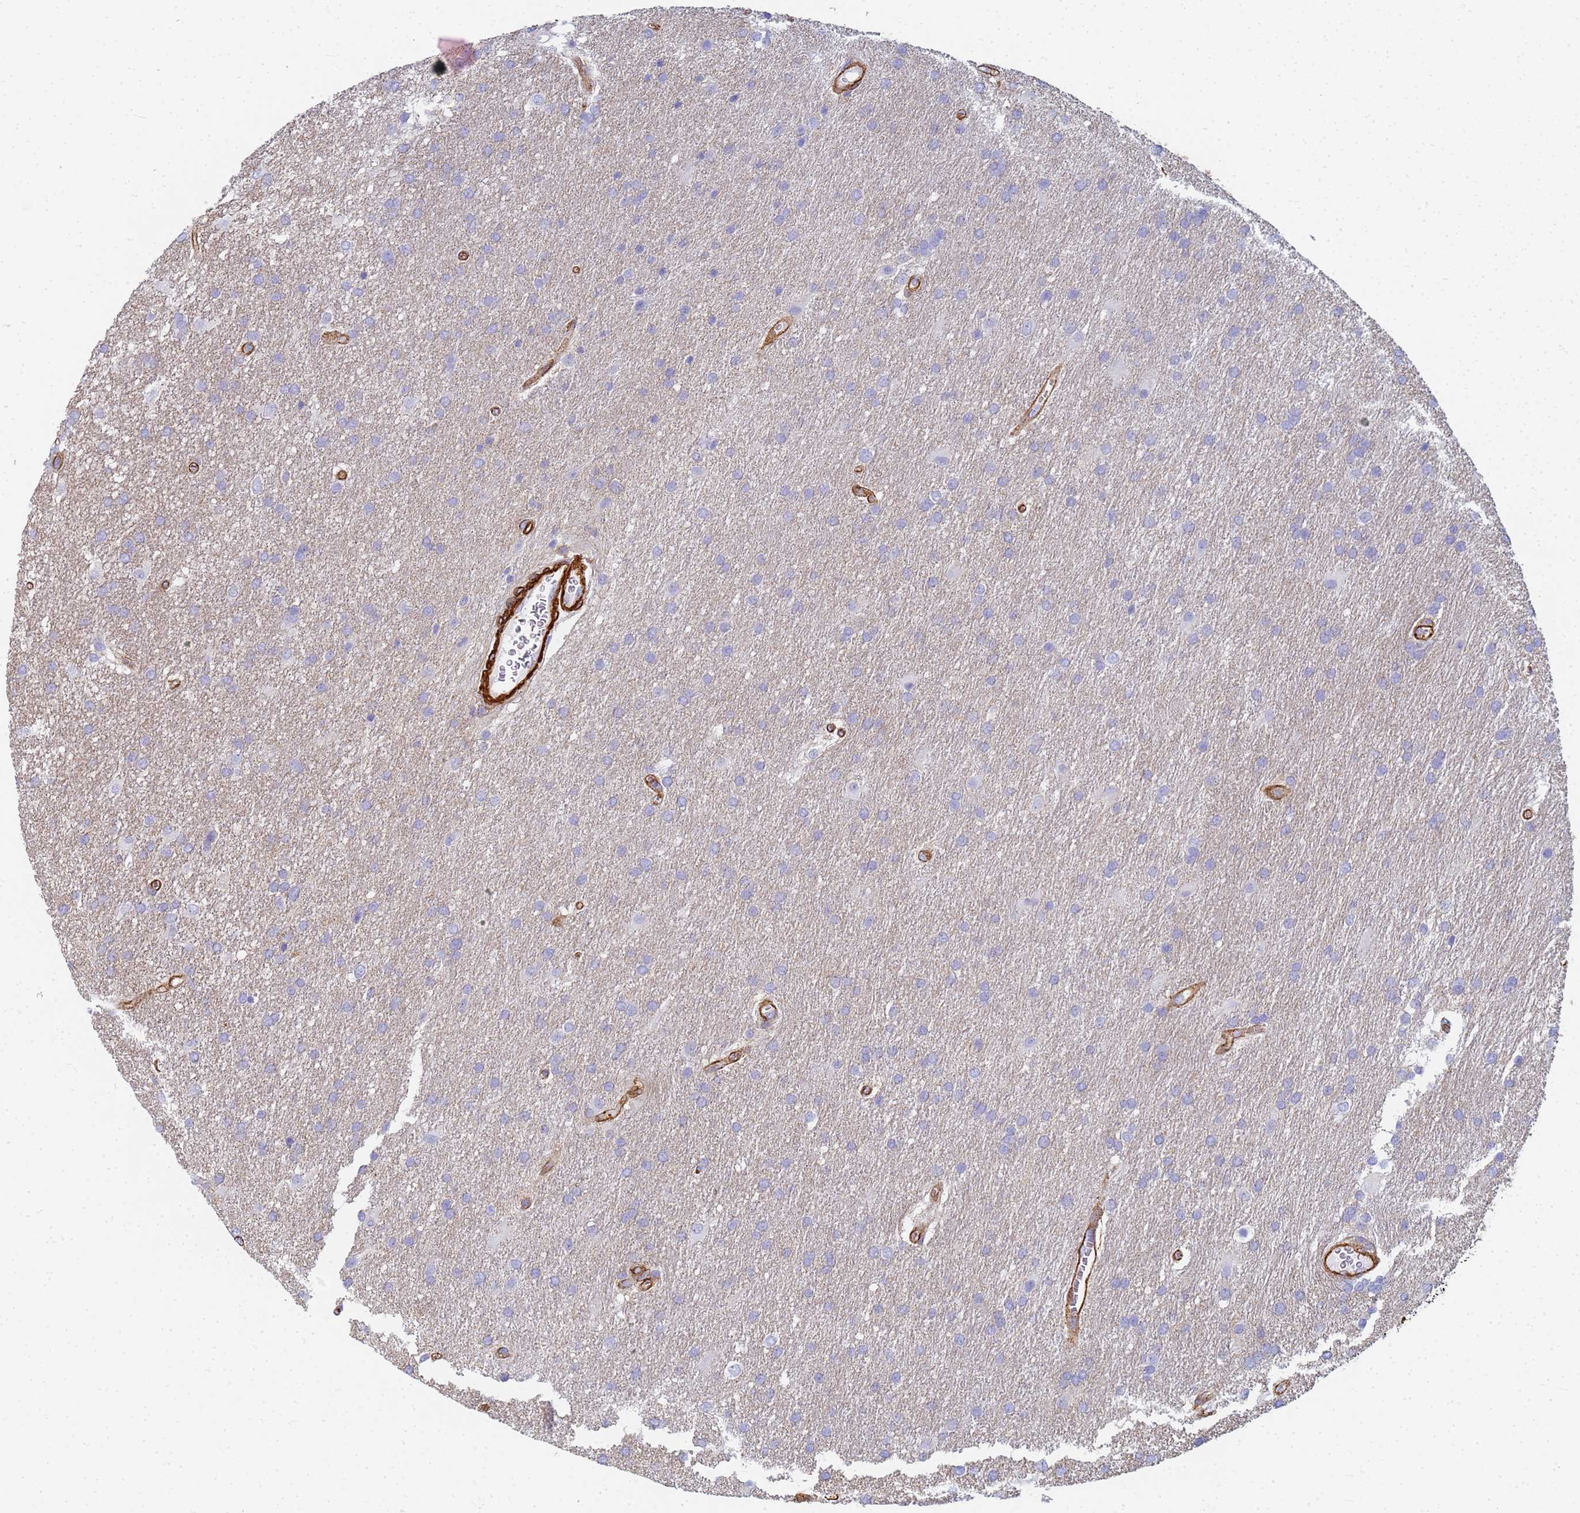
{"staining": {"intensity": "negative", "quantity": "none", "location": "none"}, "tissue": "glioma", "cell_type": "Tumor cells", "image_type": "cancer", "snomed": [{"axis": "morphology", "description": "Glioma, malignant, Low grade"}, {"axis": "topography", "description": "Brain"}], "caption": "DAB immunohistochemical staining of glioma reveals no significant expression in tumor cells.", "gene": "TPM1", "patient": {"sex": "male", "age": 66}}